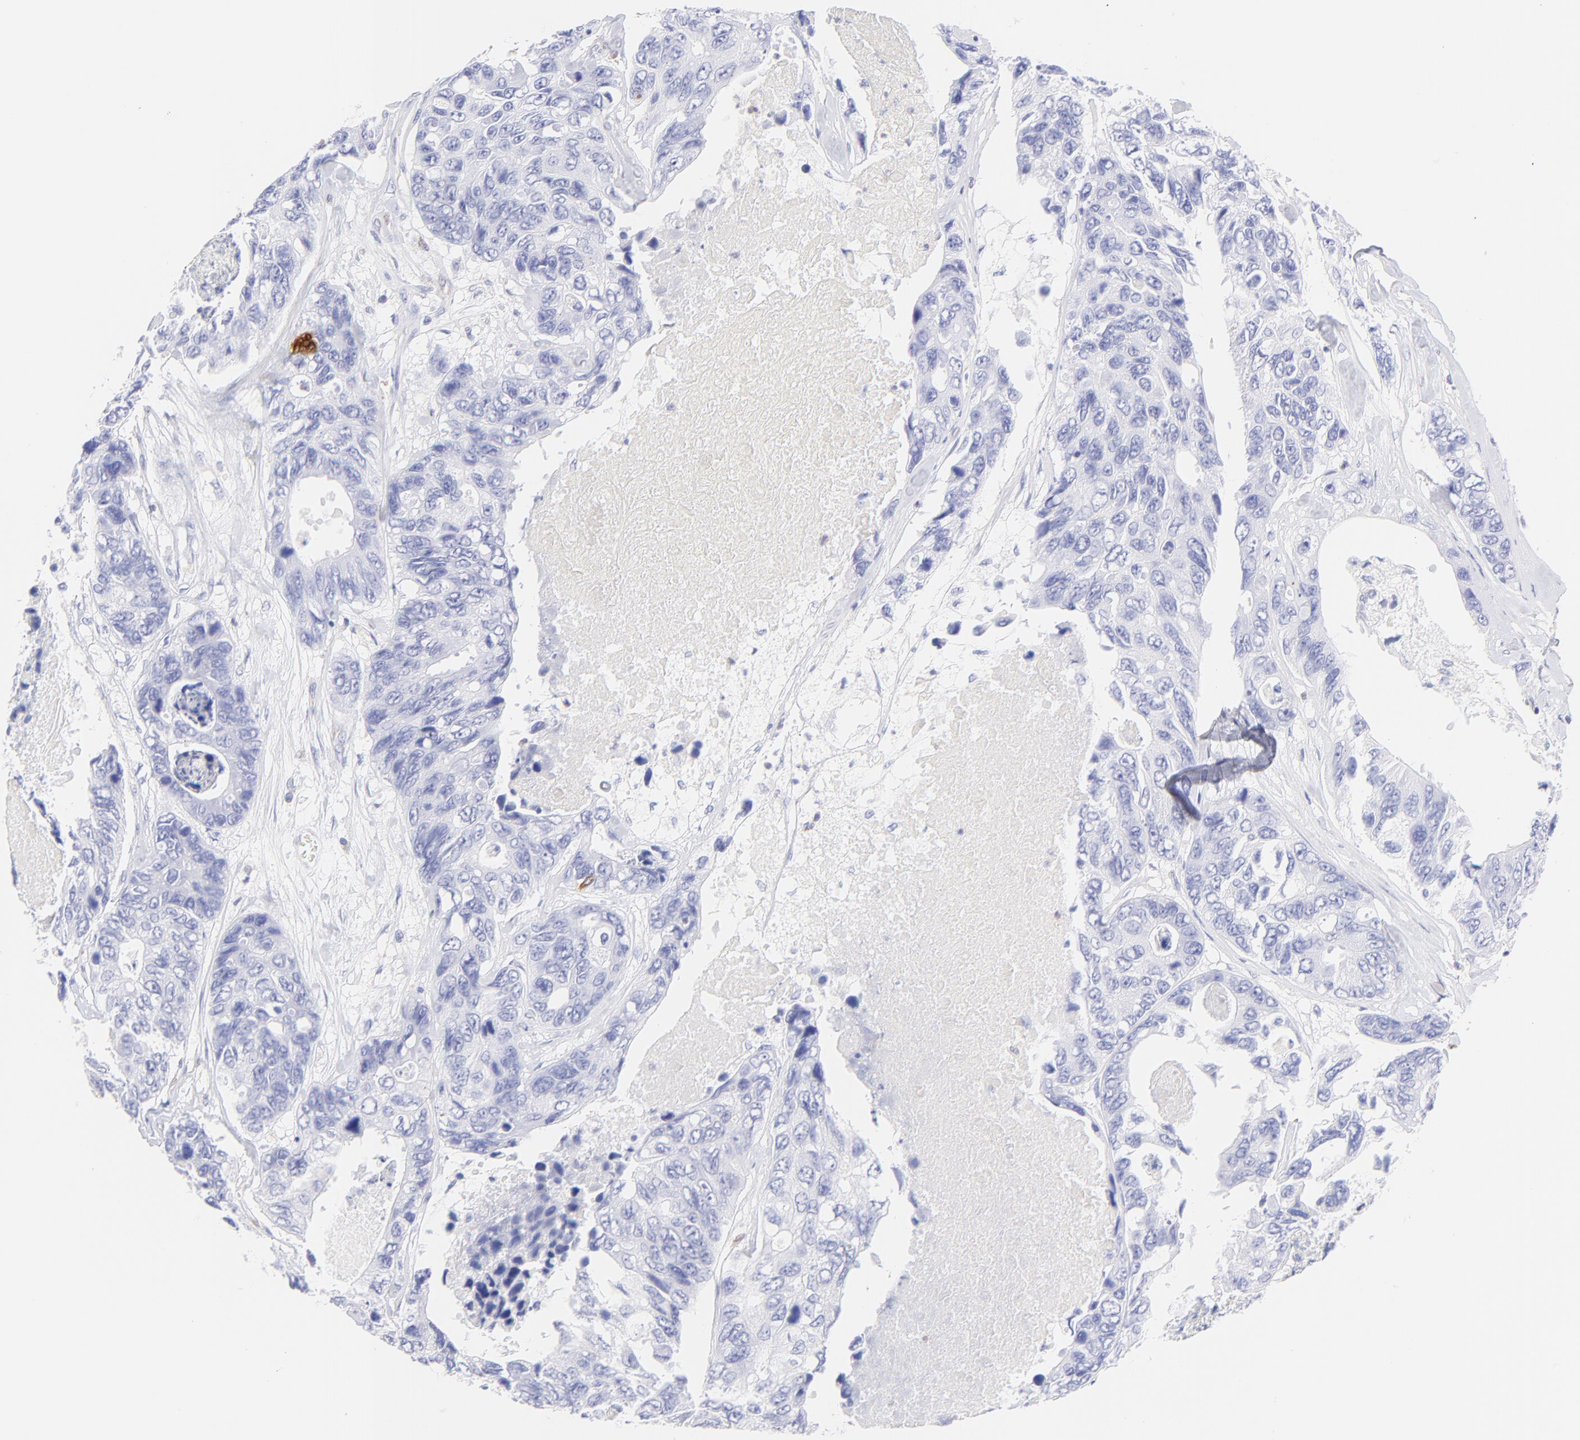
{"staining": {"intensity": "negative", "quantity": "none", "location": "none"}, "tissue": "colorectal cancer", "cell_type": "Tumor cells", "image_type": "cancer", "snomed": [{"axis": "morphology", "description": "Adenocarcinoma, NOS"}, {"axis": "topography", "description": "Colon"}], "caption": "An immunohistochemistry (IHC) micrograph of colorectal cancer is shown. There is no staining in tumor cells of colorectal cancer.", "gene": "IRAG2", "patient": {"sex": "female", "age": 86}}